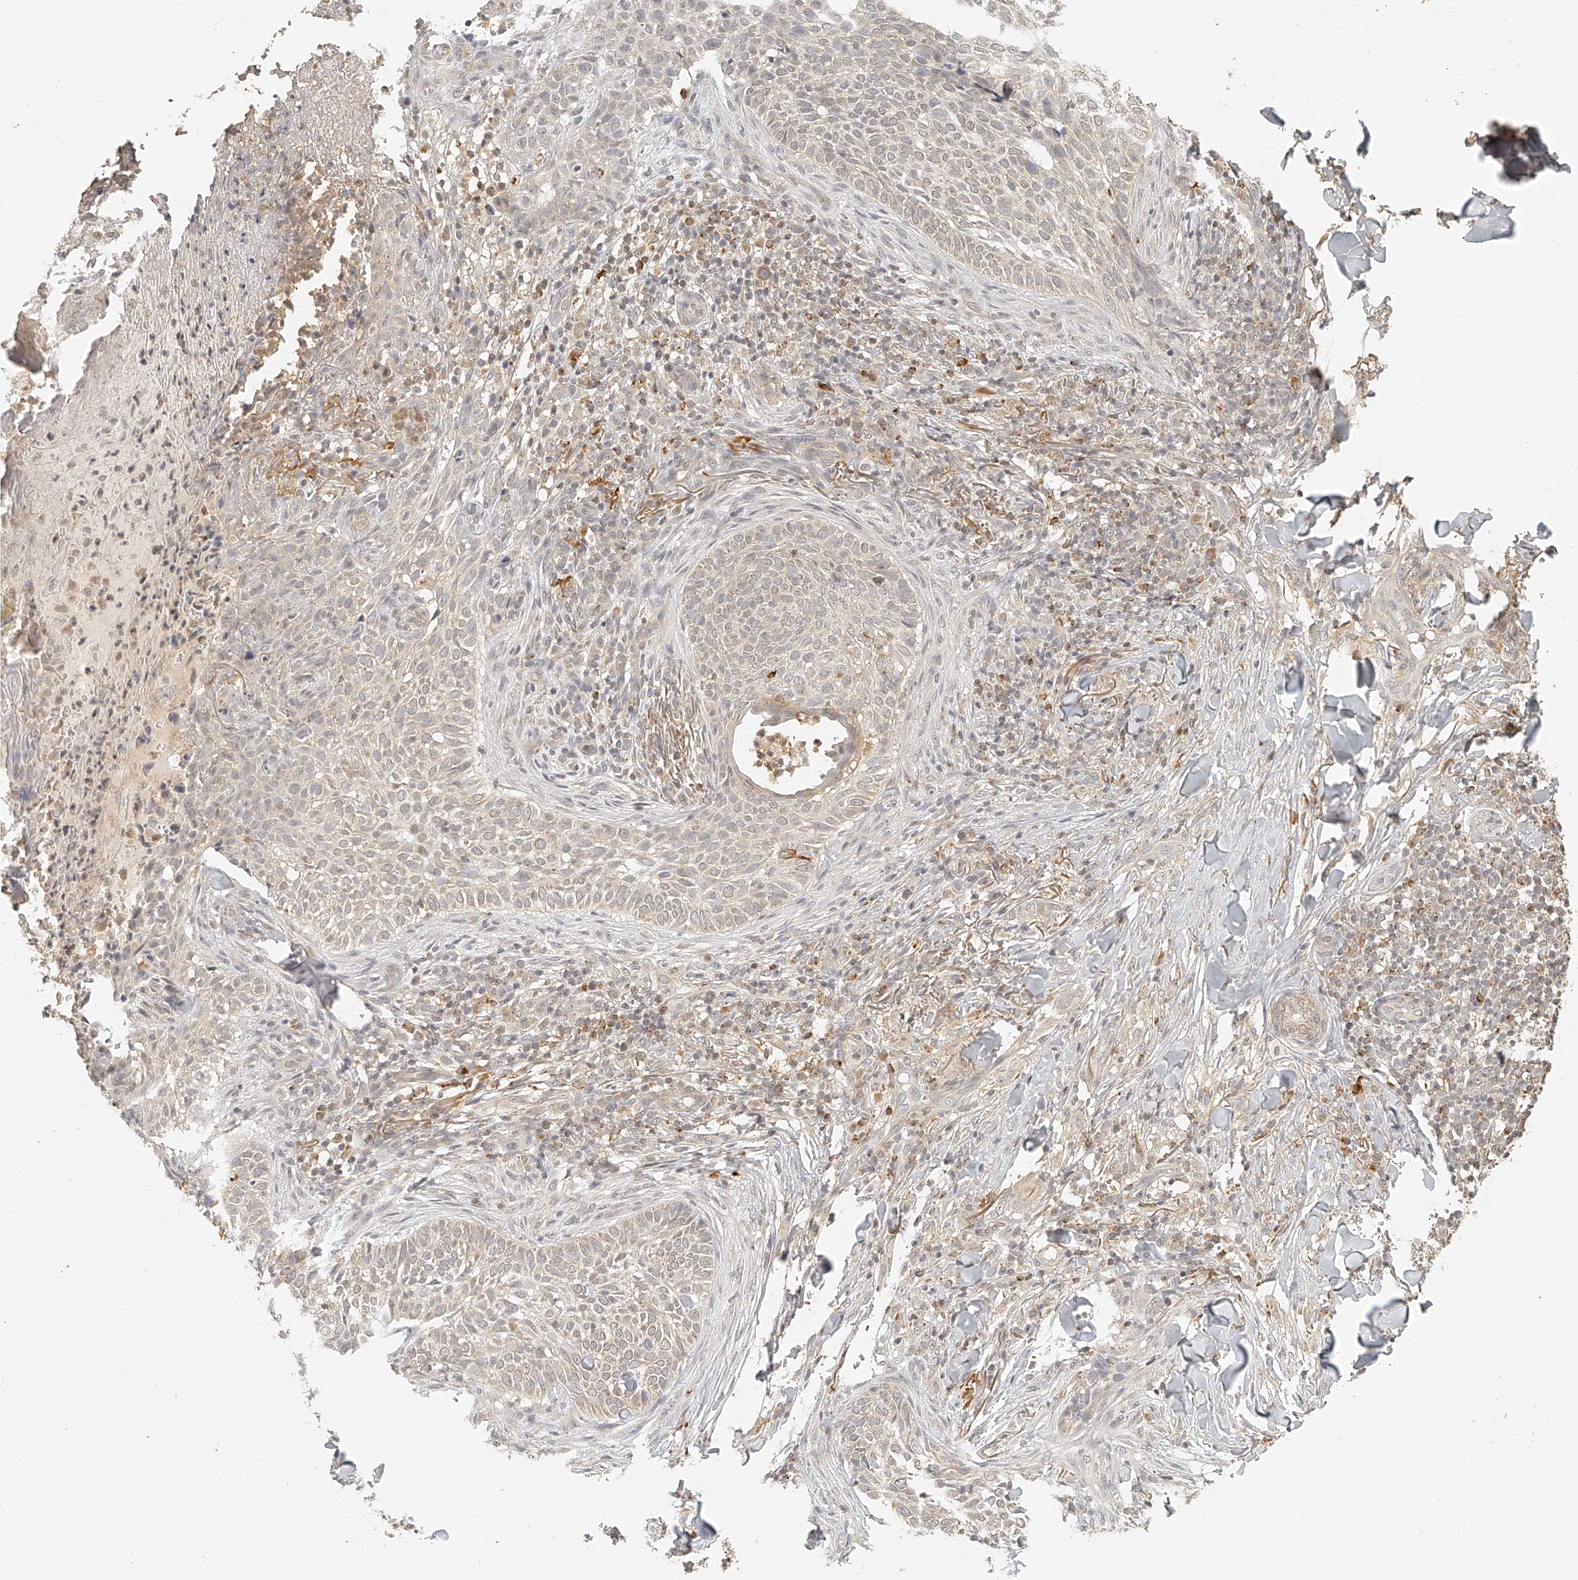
{"staining": {"intensity": "weak", "quantity": "<25%", "location": "cytoplasmic/membranous"}, "tissue": "skin cancer", "cell_type": "Tumor cells", "image_type": "cancer", "snomed": [{"axis": "morphology", "description": "Normal tissue, NOS"}, {"axis": "morphology", "description": "Basal cell carcinoma"}, {"axis": "topography", "description": "Skin"}], "caption": "Skin cancer stained for a protein using immunohistochemistry (IHC) displays no positivity tumor cells.", "gene": "BCL2L11", "patient": {"sex": "male", "age": 67}}